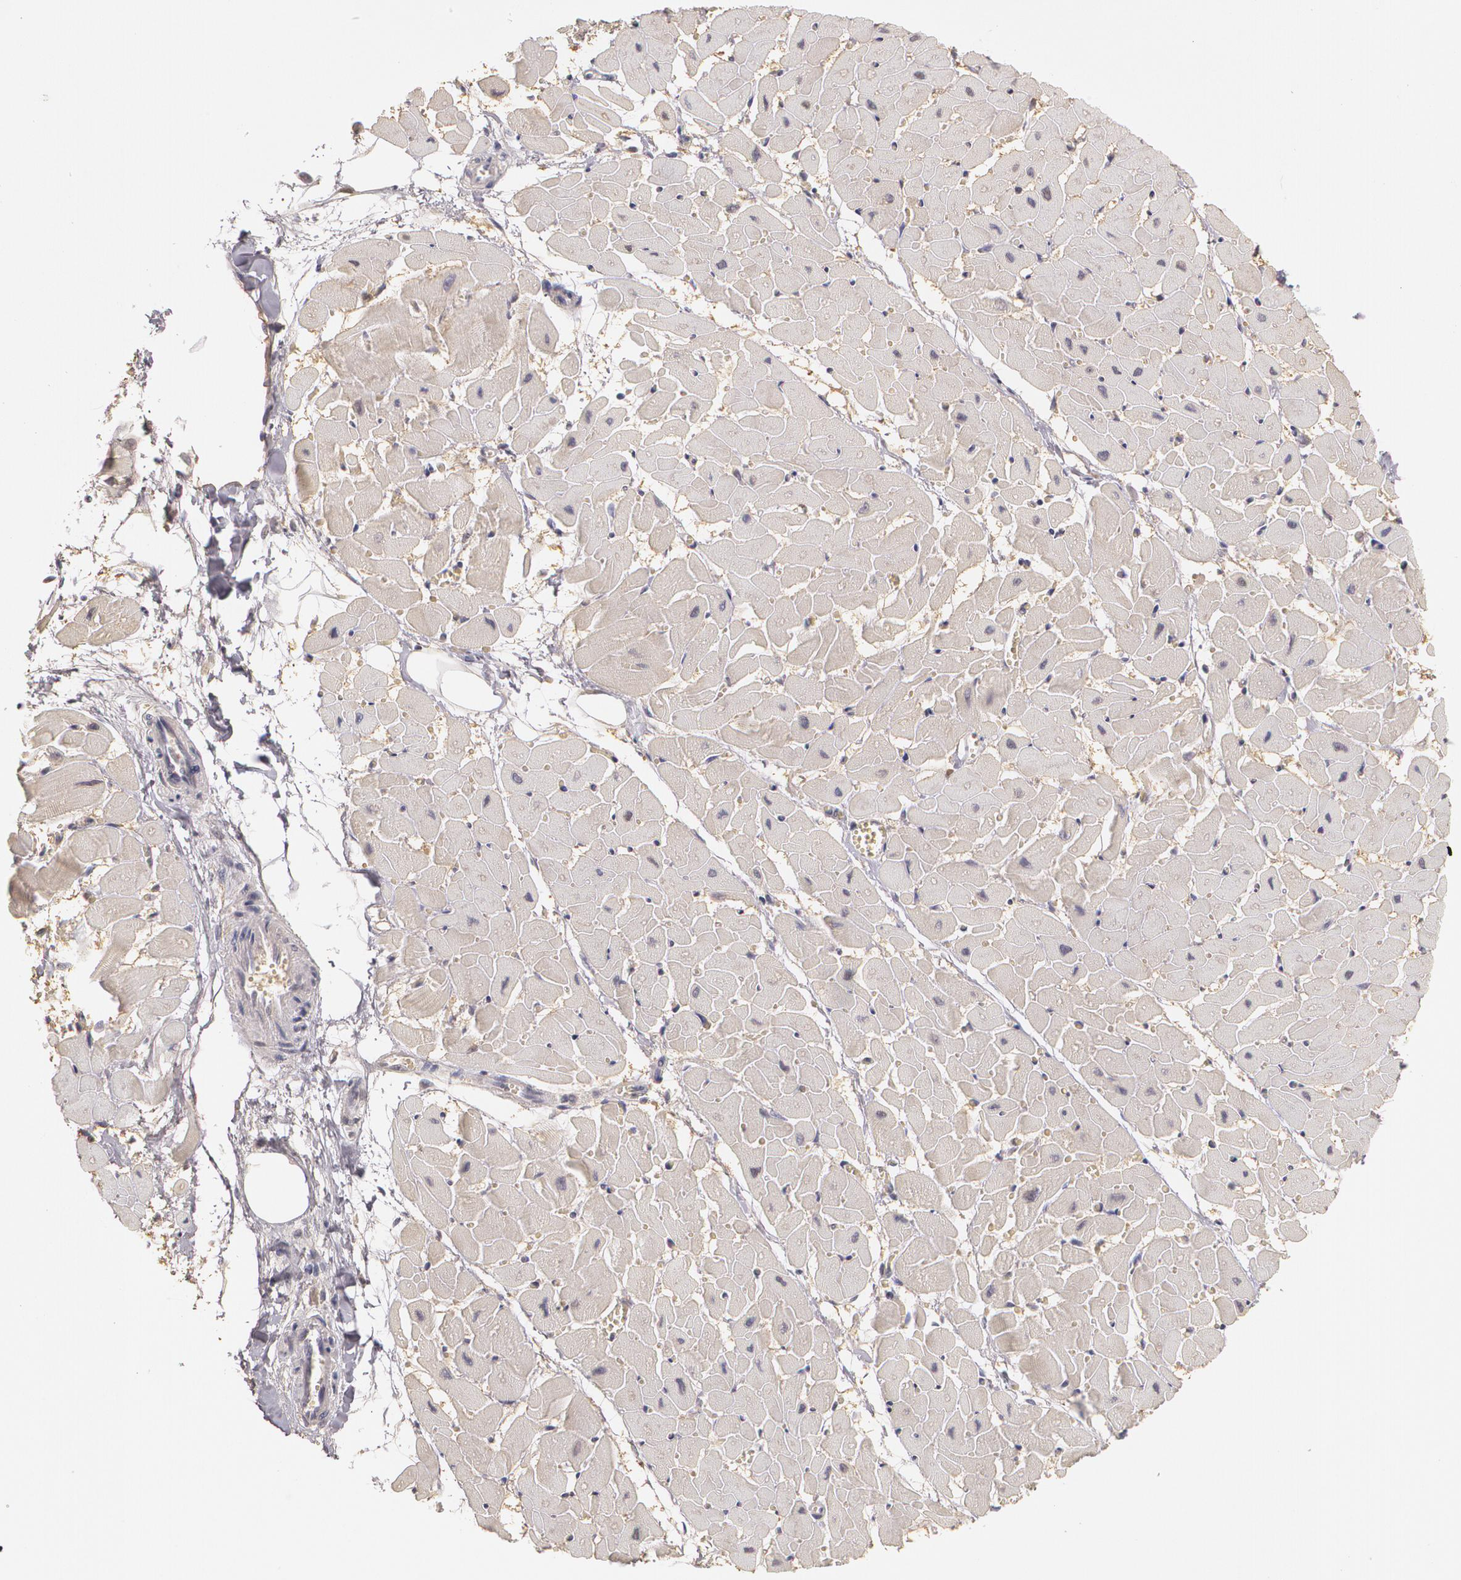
{"staining": {"intensity": "weak", "quantity": ">75%", "location": "cytoplasmic/membranous"}, "tissue": "heart muscle", "cell_type": "Cardiomyocytes", "image_type": "normal", "snomed": [{"axis": "morphology", "description": "Normal tissue, NOS"}, {"axis": "topography", "description": "Heart"}], "caption": "A micrograph of heart muscle stained for a protein demonstrates weak cytoplasmic/membranous brown staining in cardiomyocytes. (DAB = brown stain, brightfield microscopy at high magnification).", "gene": "LRG1", "patient": {"sex": "female", "age": 19}}